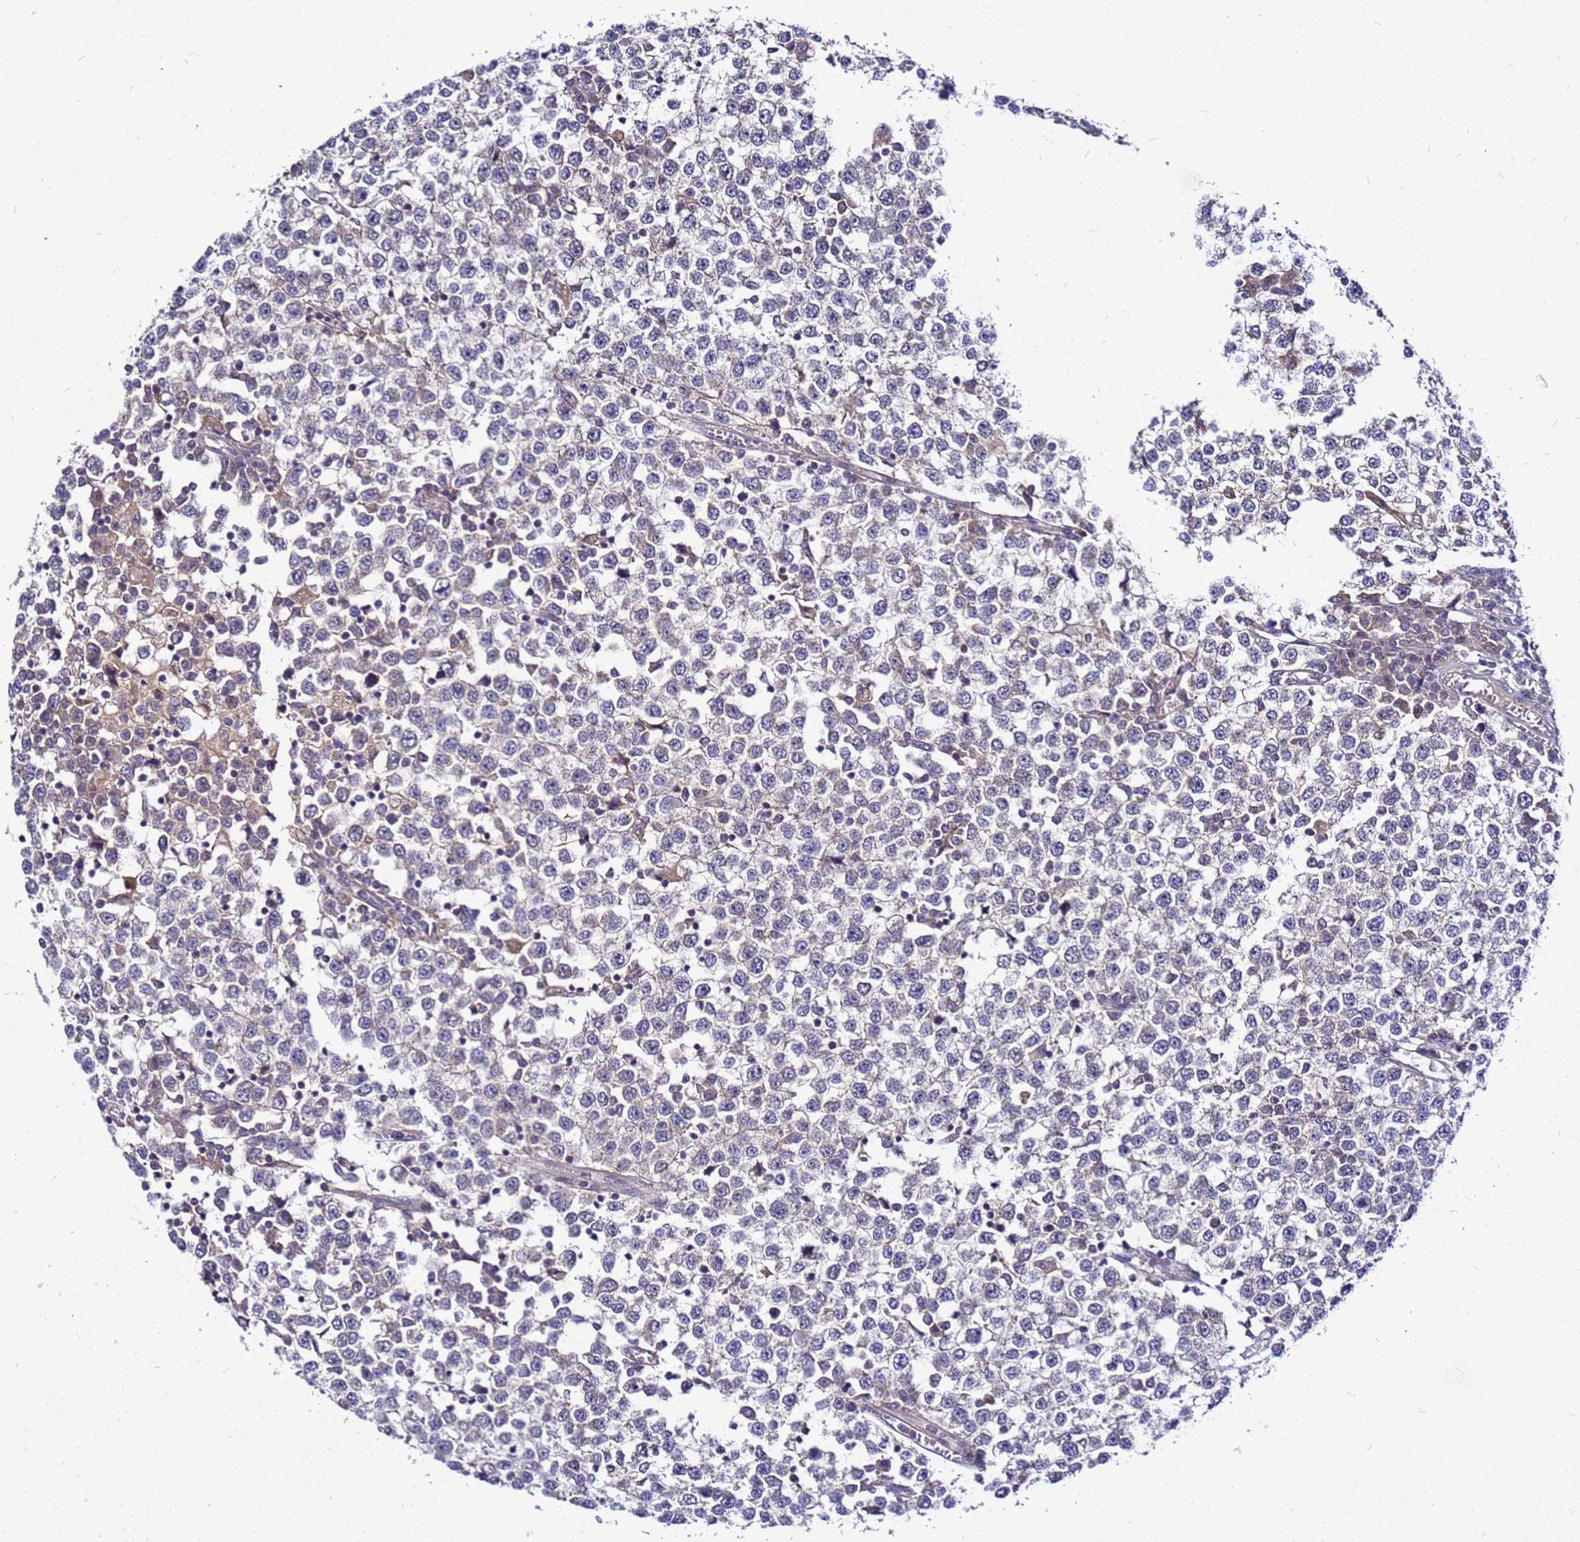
{"staining": {"intensity": "weak", "quantity": "<25%", "location": "cytoplasmic/membranous"}, "tissue": "testis cancer", "cell_type": "Tumor cells", "image_type": "cancer", "snomed": [{"axis": "morphology", "description": "Seminoma, NOS"}, {"axis": "topography", "description": "Testis"}], "caption": "Immunohistochemical staining of human testis cancer shows no significant expression in tumor cells. (Stains: DAB immunohistochemistry with hematoxylin counter stain, Microscopy: brightfield microscopy at high magnification).", "gene": "SAT1", "patient": {"sex": "male", "age": 65}}